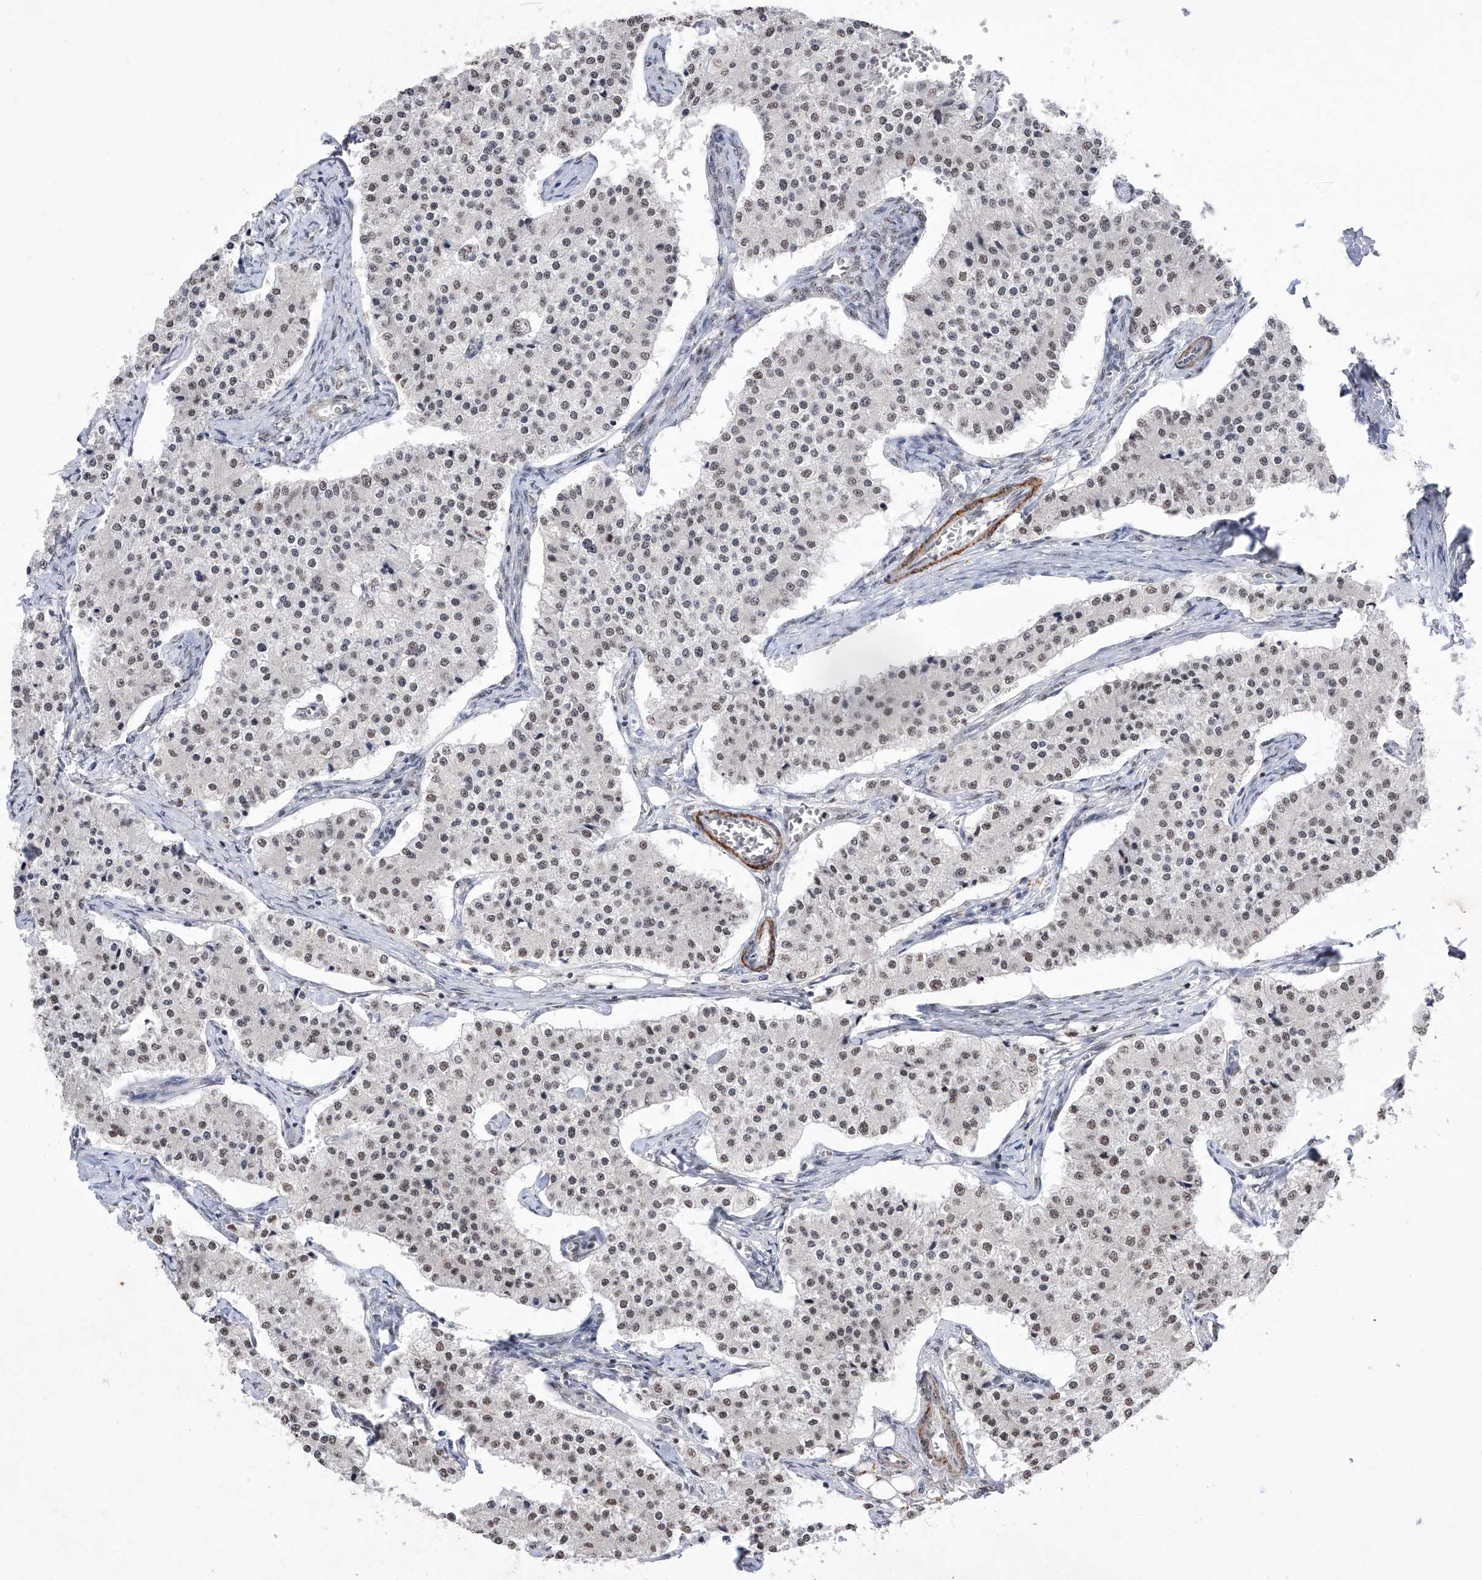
{"staining": {"intensity": "weak", "quantity": "<25%", "location": "nuclear"}, "tissue": "carcinoid", "cell_type": "Tumor cells", "image_type": "cancer", "snomed": [{"axis": "morphology", "description": "Carcinoid, malignant, NOS"}, {"axis": "topography", "description": "Colon"}], "caption": "Immunohistochemistry of malignant carcinoid displays no positivity in tumor cells.", "gene": "NFATC4", "patient": {"sex": "female", "age": 52}}